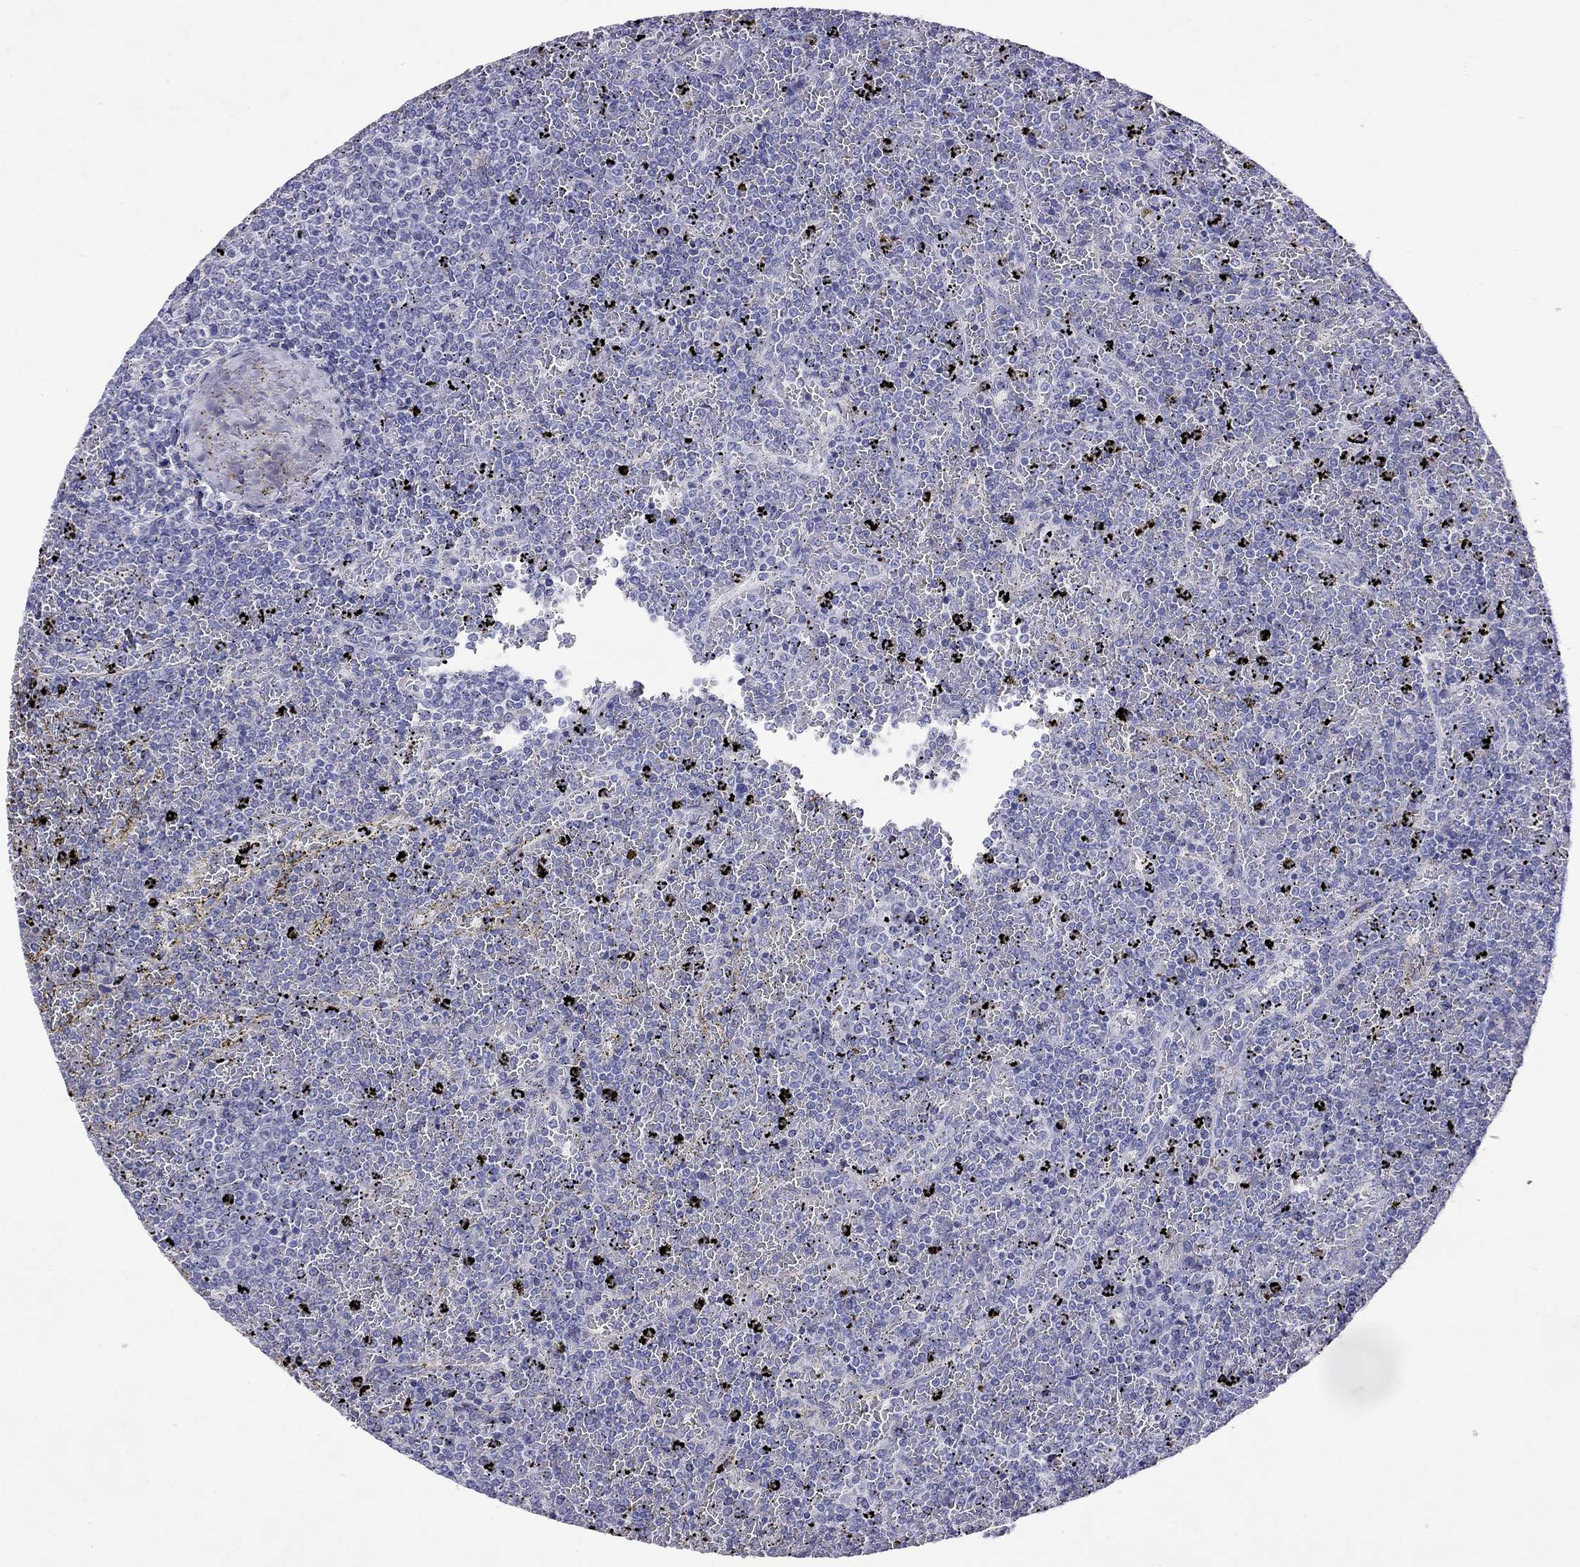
{"staining": {"intensity": "negative", "quantity": "none", "location": "none"}, "tissue": "lymphoma", "cell_type": "Tumor cells", "image_type": "cancer", "snomed": [{"axis": "morphology", "description": "Malignant lymphoma, non-Hodgkin's type, Low grade"}, {"axis": "topography", "description": "Spleen"}], "caption": "Protein analysis of low-grade malignant lymphoma, non-Hodgkin's type exhibits no significant expression in tumor cells.", "gene": "GNAT3", "patient": {"sex": "female", "age": 77}}